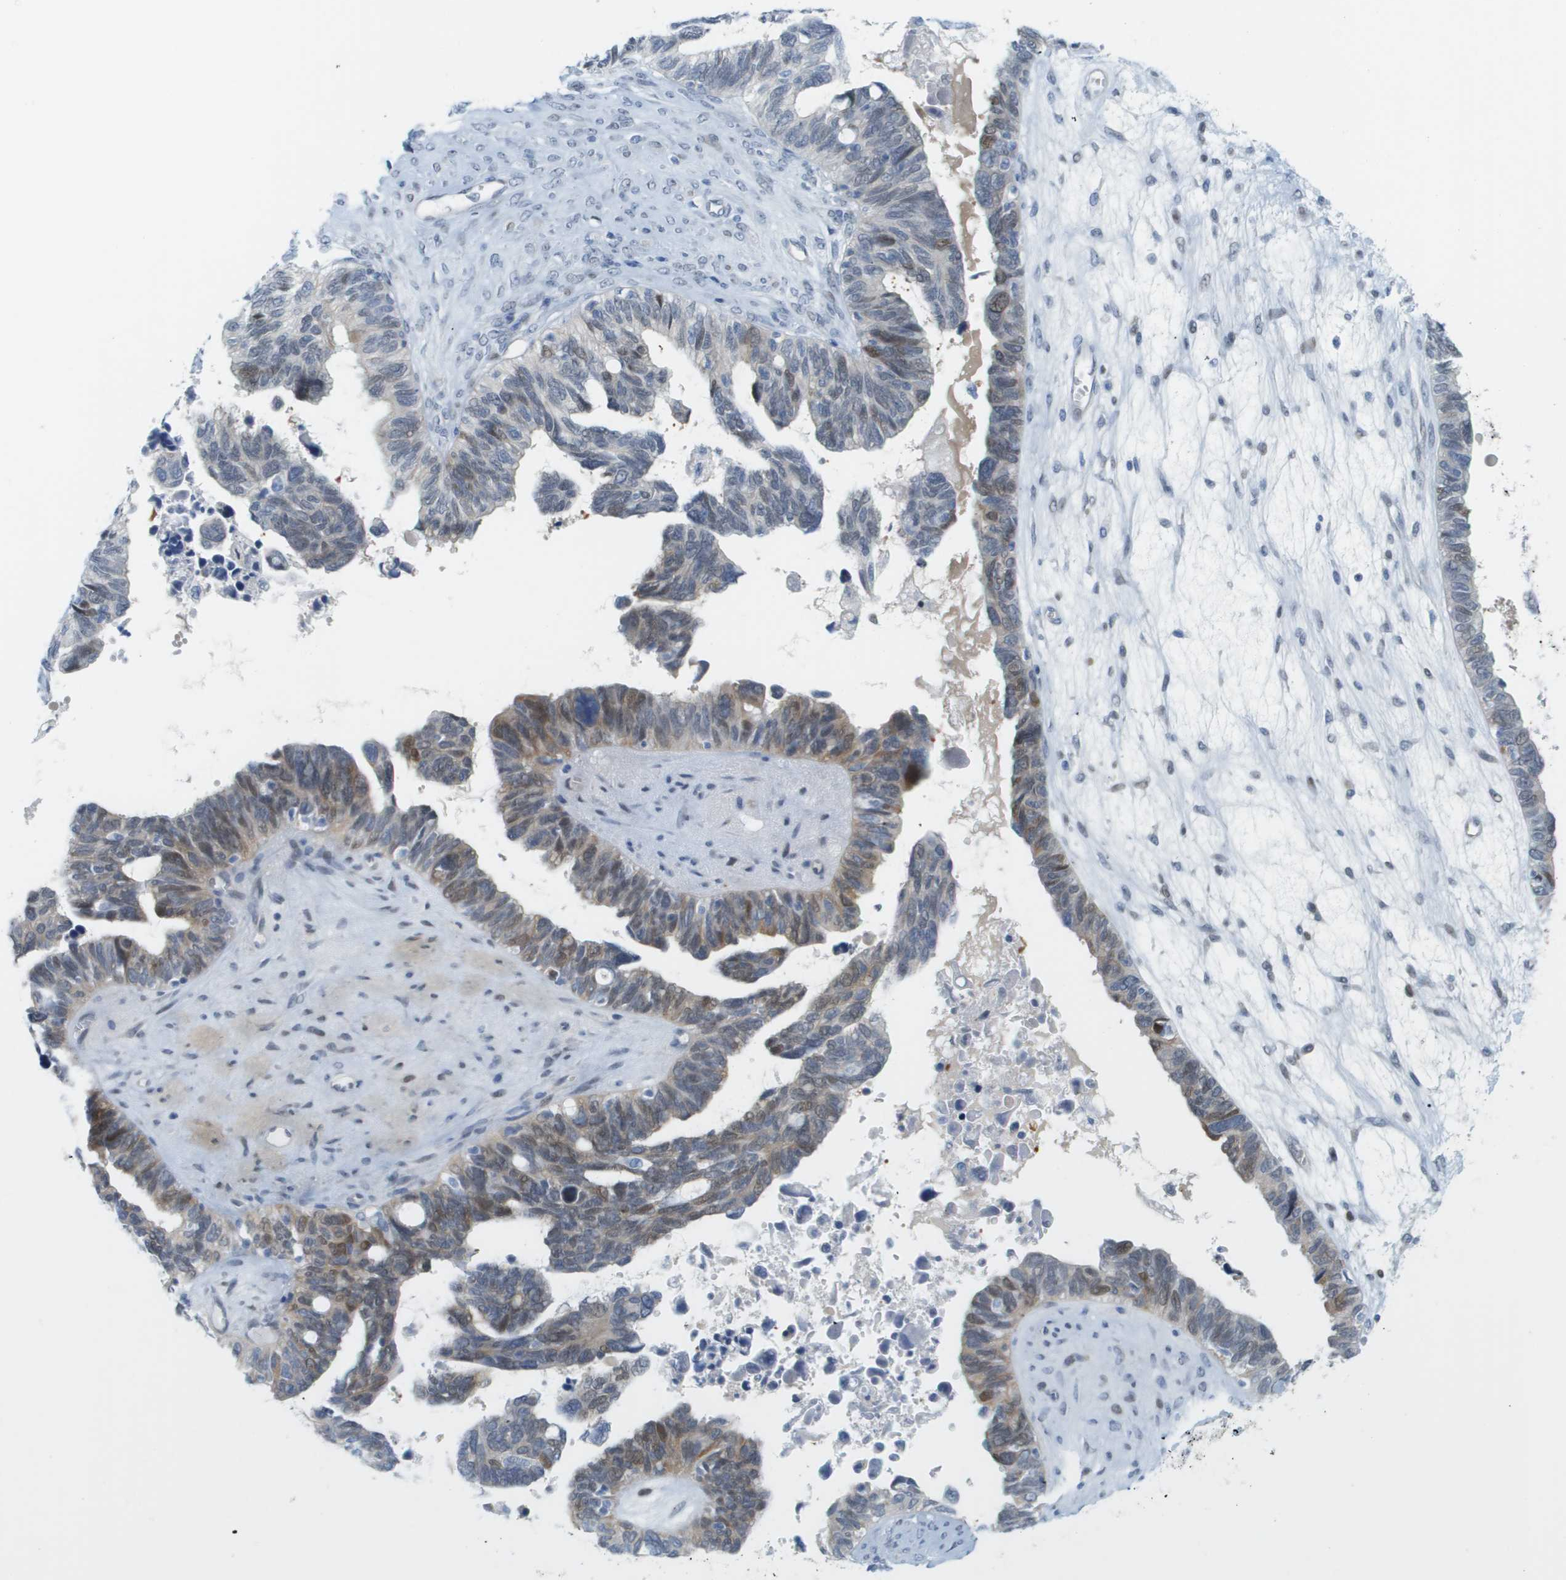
{"staining": {"intensity": "weak", "quantity": "<25%", "location": "cytoplasmic/membranous"}, "tissue": "ovarian cancer", "cell_type": "Tumor cells", "image_type": "cancer", "snomed": [{"axis": "morphology", "description": "Cystadenocarcinoma, serous, NOS"}, {"axis": "topography", "description": "Ovary"}], "caption": "Immunohistochemical staining of ovarian cancer displays no significant expression in tumor cells. The staining is performed using DAB brown chromogen with nuclei counter-stained in using hematoxylin.", "gene": "CUL9", "patient": {"sex": "female", "age": 79}}